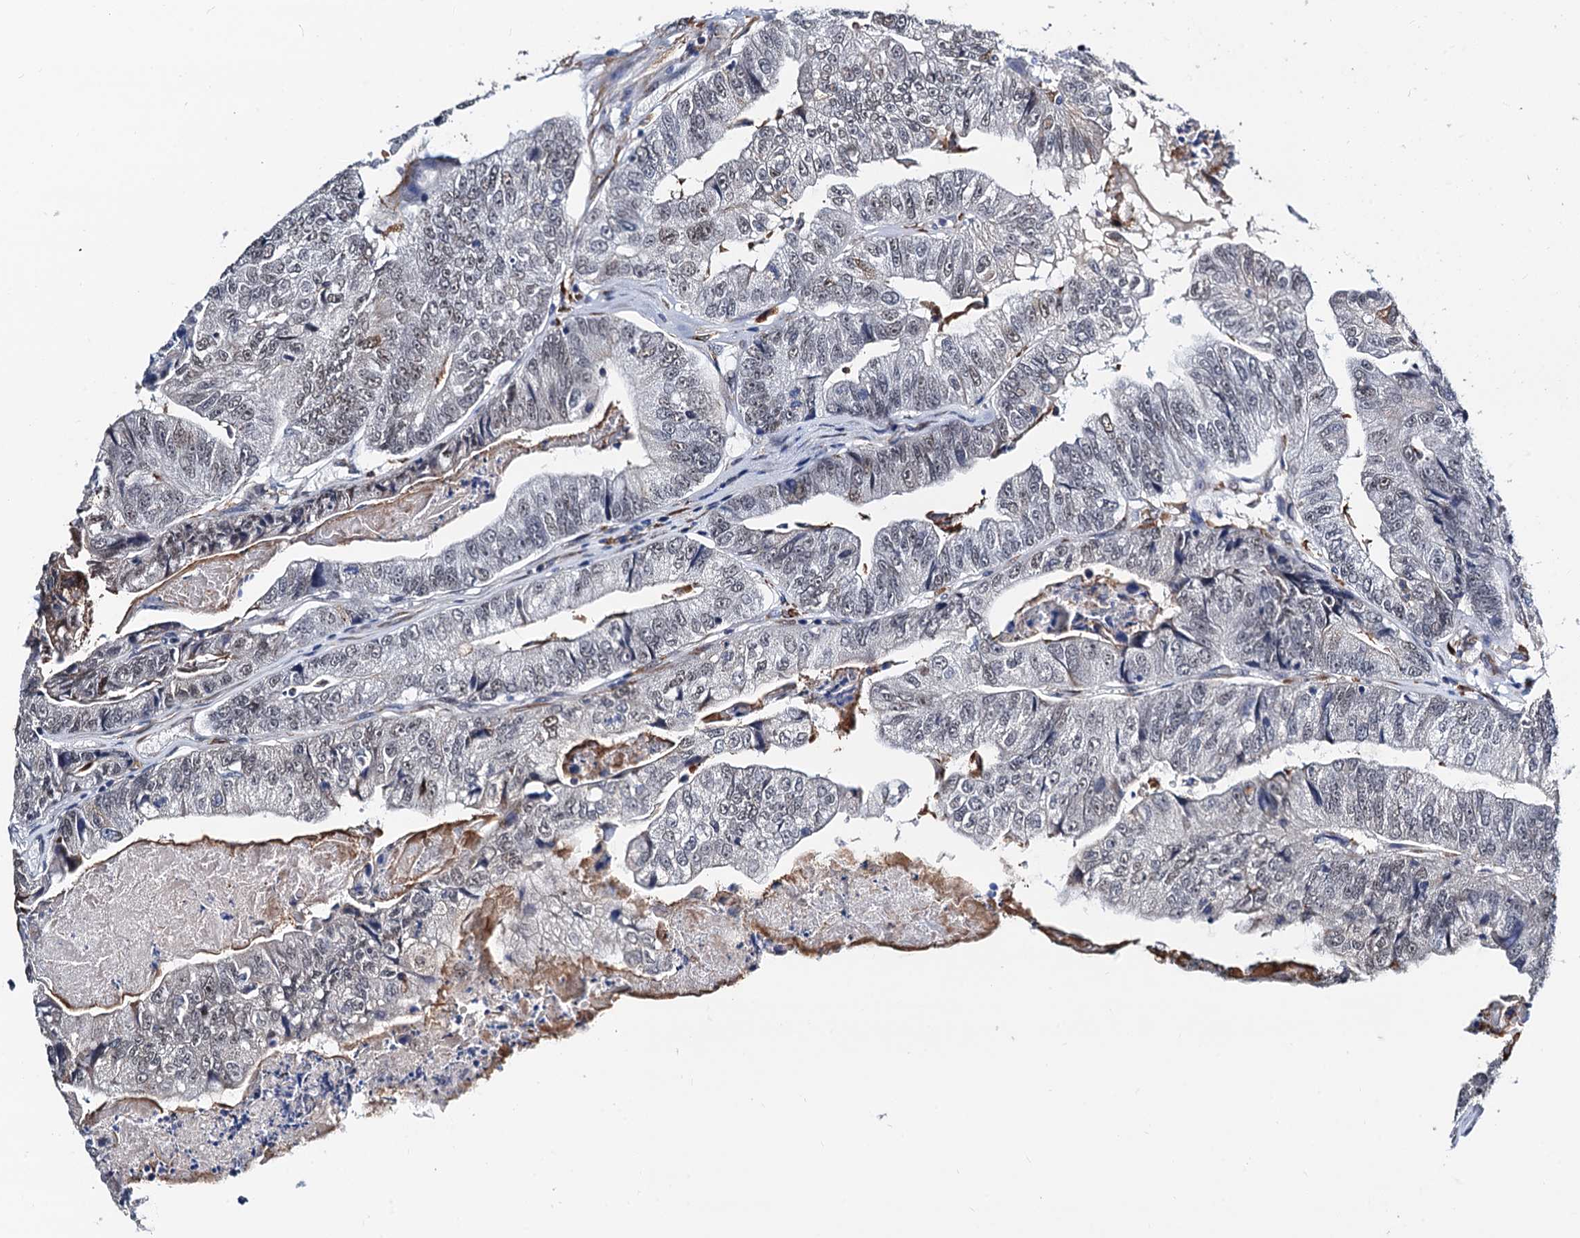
{"staining": {"intensity": "weak", "quantity": "<25%", "location": "nuclear"}, "tissue": "colorectal cancer", "cell_type": "Tumor cells", "image_type": "cancer", "snomed": [{"axis": "morphology", "description": "Adenocarcinoma, NOS"}, {"axis": "topography", "description": "Colon"}], "caption": "There is no significant positivity in tumor cells of colorectal adenocarcinoma.", "gene": "SLC7A10", "patient": {"sex": "female", "age": 67}}